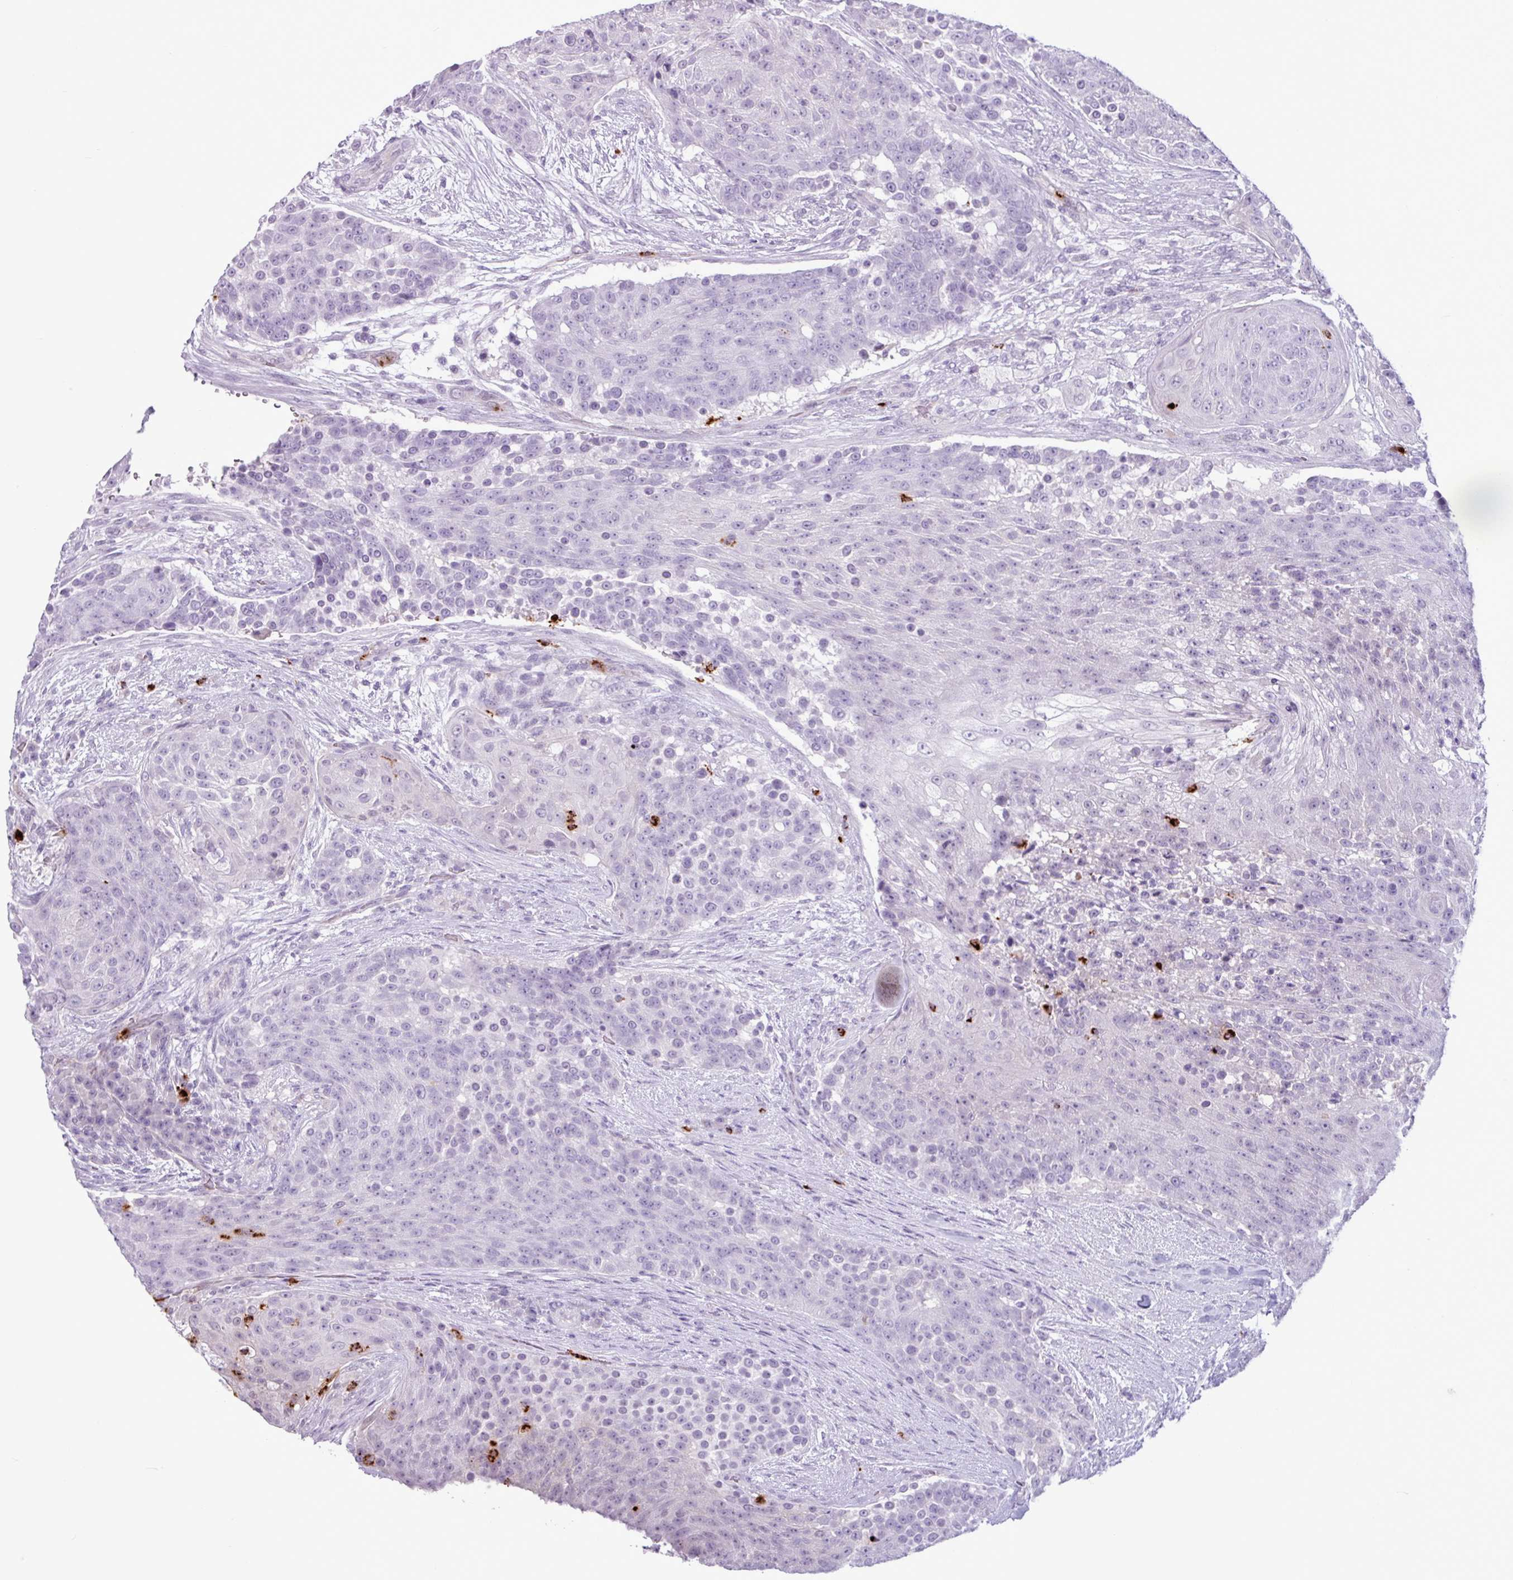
{"staining": {"intensity": "negative", "quantity": "none", "location": "none"}, "tissue": "urothelial cancer", "cell_type": "Tumor cells", "image_type": "cancer", "snomed": [{"axis": "morphology", "description": "Urothelial carcinoma, High grade"}, {"axis": "topography", "description": "Urinary bladder"}], "caption": "A high-resolution histopathology image shows IHC staining of urothelial cancer, which exhibits no significant staining in tumor cells.", "gene": "TMEM178A", "patient": {"sex": "female", "age": 63}}